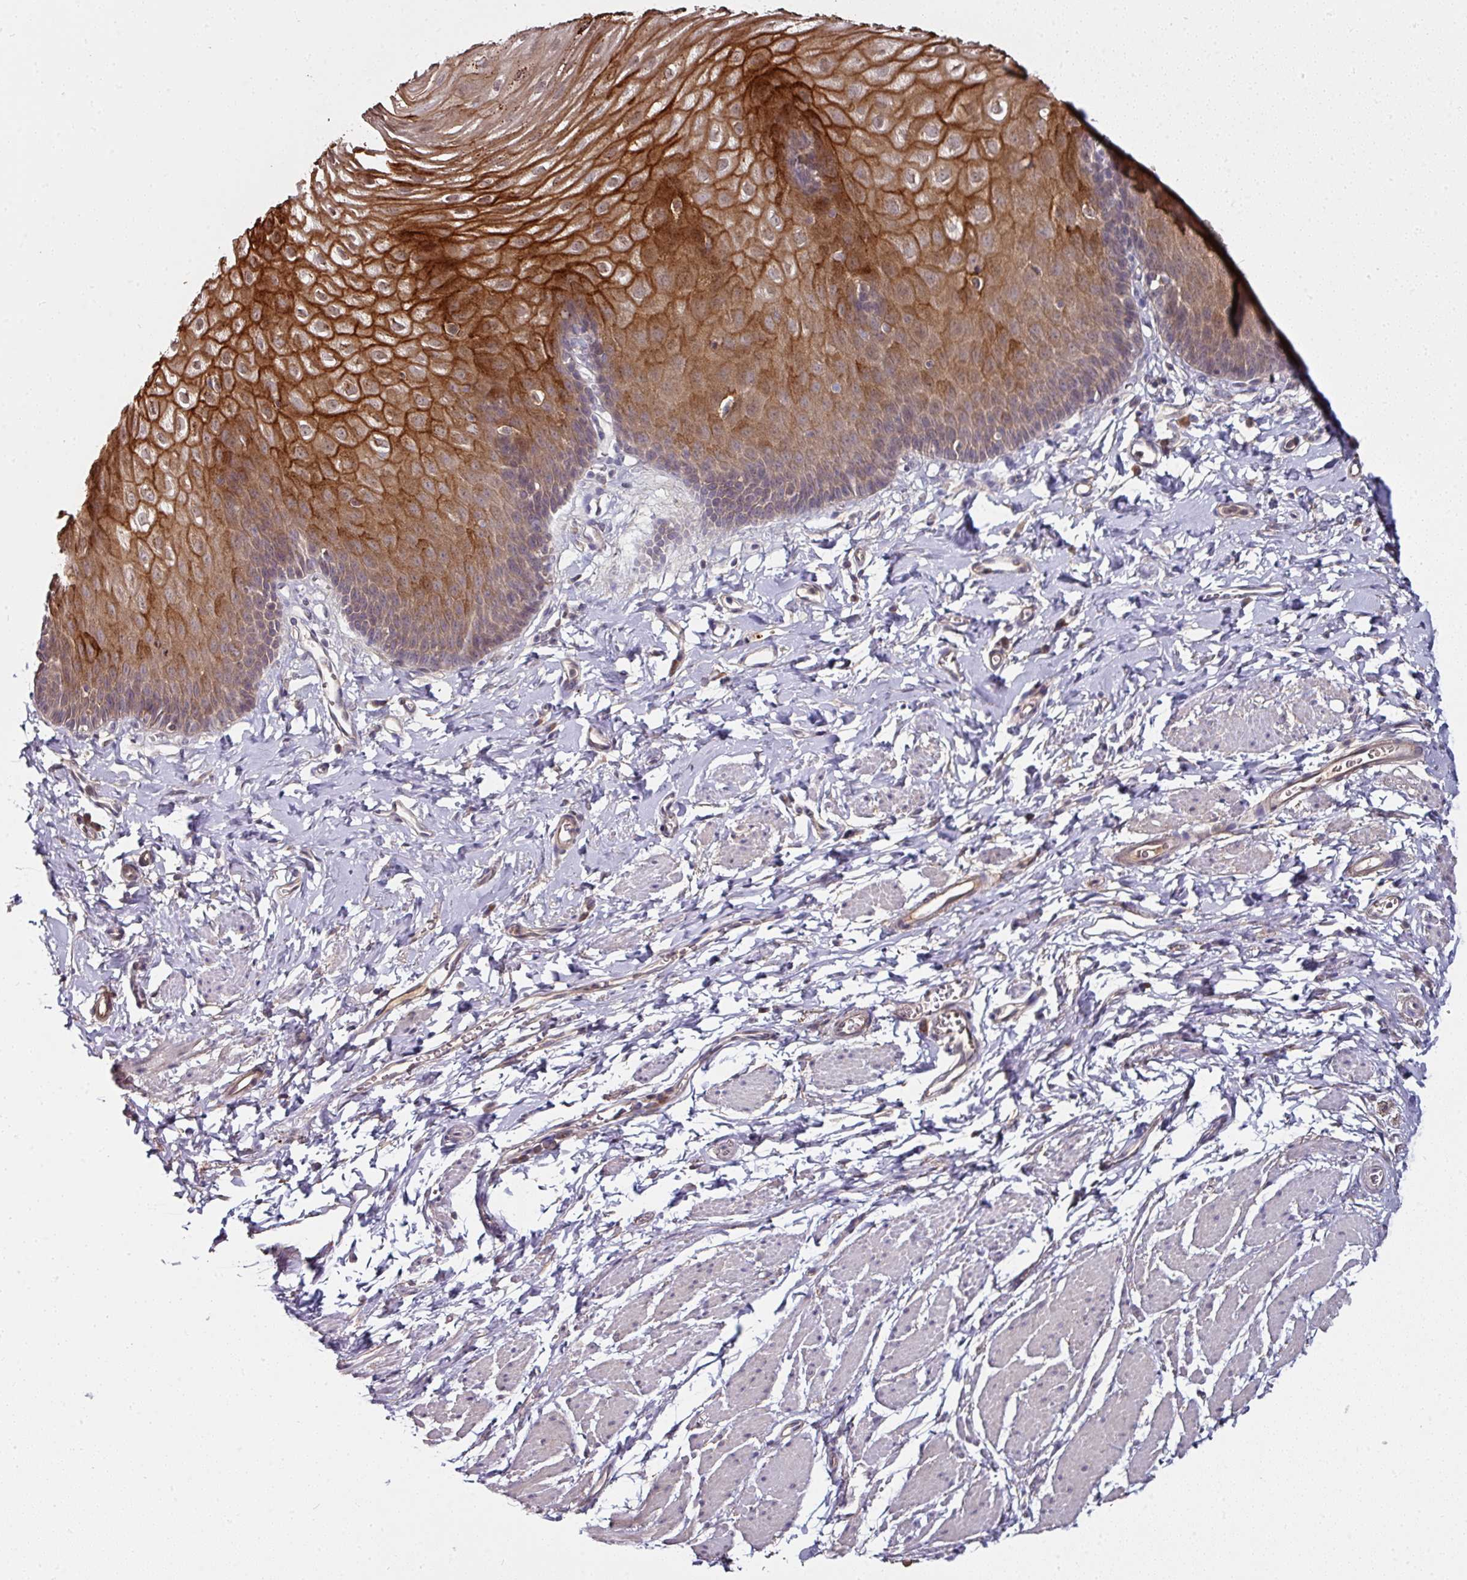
{"staining": {"intensity": "strong", "quantity": "<25%", "location": "cytoplasmic/membranous"}, "tissue": "esophagus", "cell_type": "Squamous epithelial cells", "image_type": "normal", "snomed": [{"axis": "morphology", "description": "Normal tissue, NOS"}, {"axis": "topography", "description": "Esophagus"}], "caption": "Immunohistochemistry of benign esophagus shows medium levels of strong cytoplasmic/membranous staining in about <25% of squamous epithelial cells. The protein is stained brown, and the nuclei are stained in blue (DAB IHC with brightfield microscopy, high magnification).", "gene": "CTDSP2", "patient": {"sex": "male", "age": 70}}